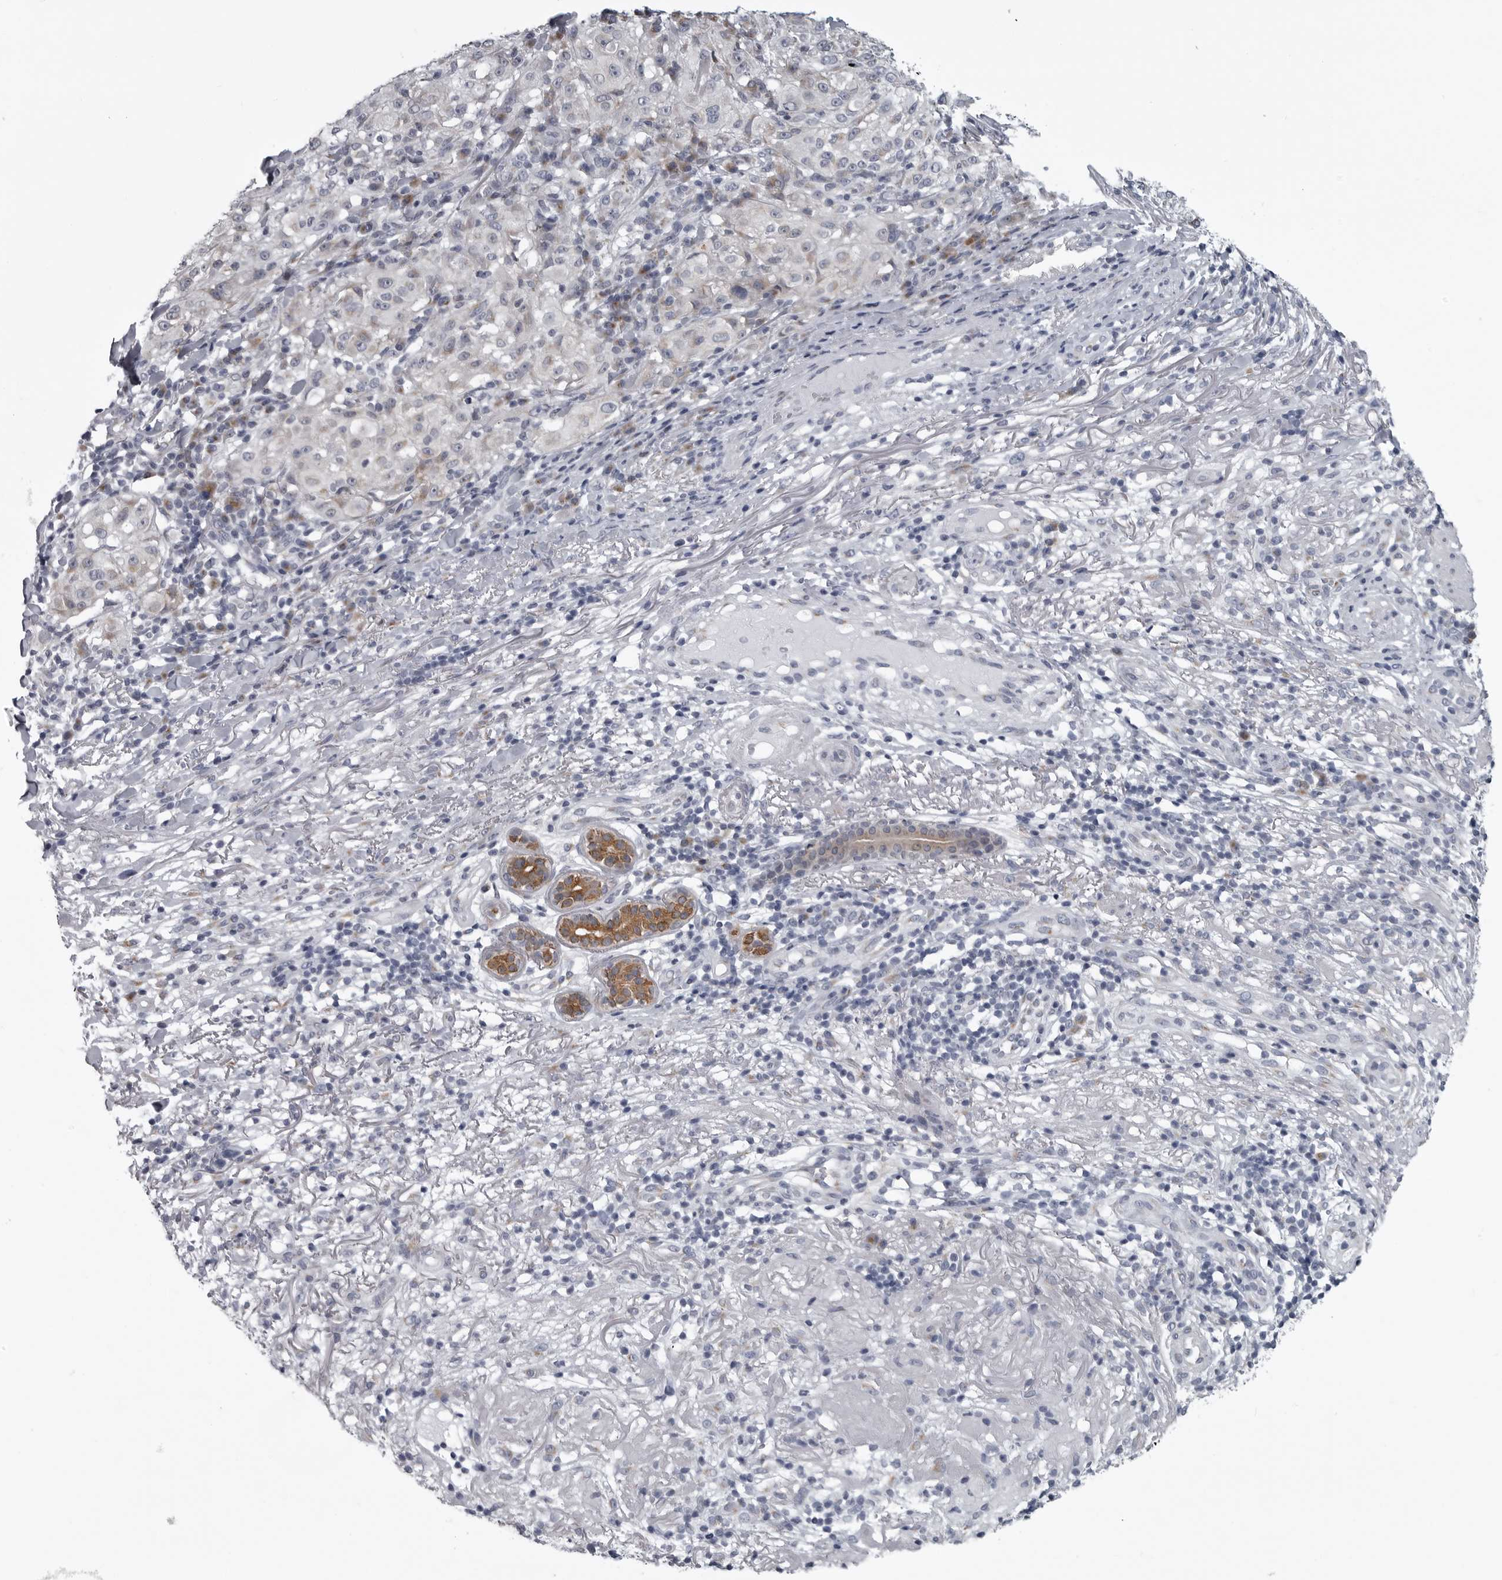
{"staining": {"intensity": "negative", "quantity": "none", "location": "none"}, "tissue": "melanoma", "cell_type": "Tumor cells", "image_type": "cancer", "snomed": [{"axis": "morphology", "description": "Necrosis, NOS"}, {"axis": "morphology", "description": "Malignant melanoma, NOS"}, {"axis": "topography", "description": "Skin"}], "caption": "Immunohistochemical staining of human malignant melanoma shows no significant positivity in tumor cells. Nuclei are stained in blue.", "gene": "MYOC", "patient": {"sex": "female", "age": 87}}